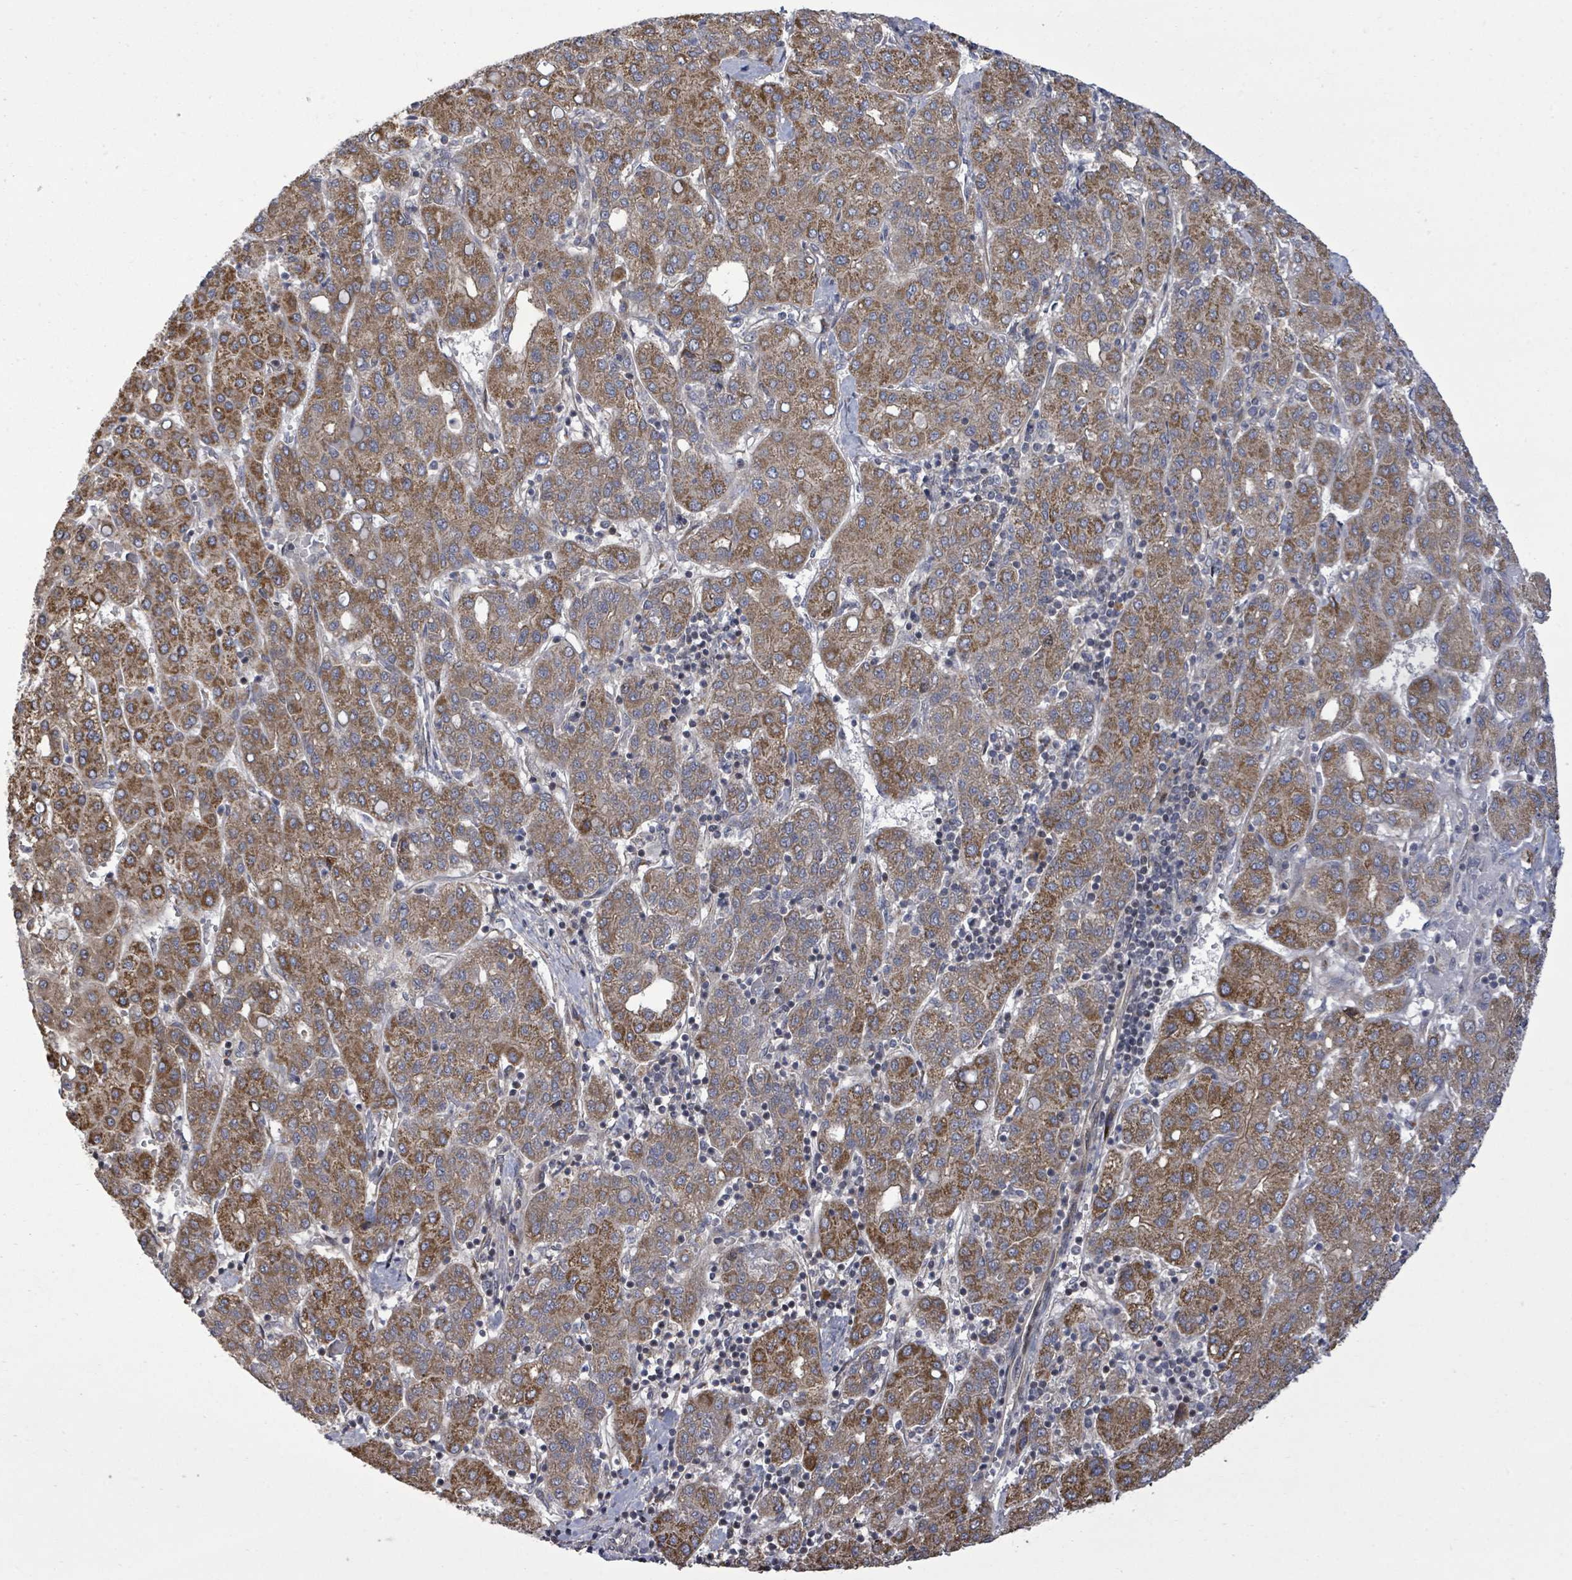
{"staining": {"intensity": "moderate", "quantity": ">75%", "location": "cytoplasmic/membranous"}, "tissue": "liver cancer", "cell_type": "Tumor cells", "image_type": "cancer", "snomed": [{"axis": "morphology", "description": "Carcinoma, Hepatocellular, NOS"}, {"axis": "topography", "description": "Liver"}], "caption": "A brown stain highlights moderate cytoplasmic/membranous positivity of a protein in human hepatocellular carcinoma (liver) tumor cells.", "gene": "KRTAP27-1", "patient": {"sex": "male", "age": 65}}